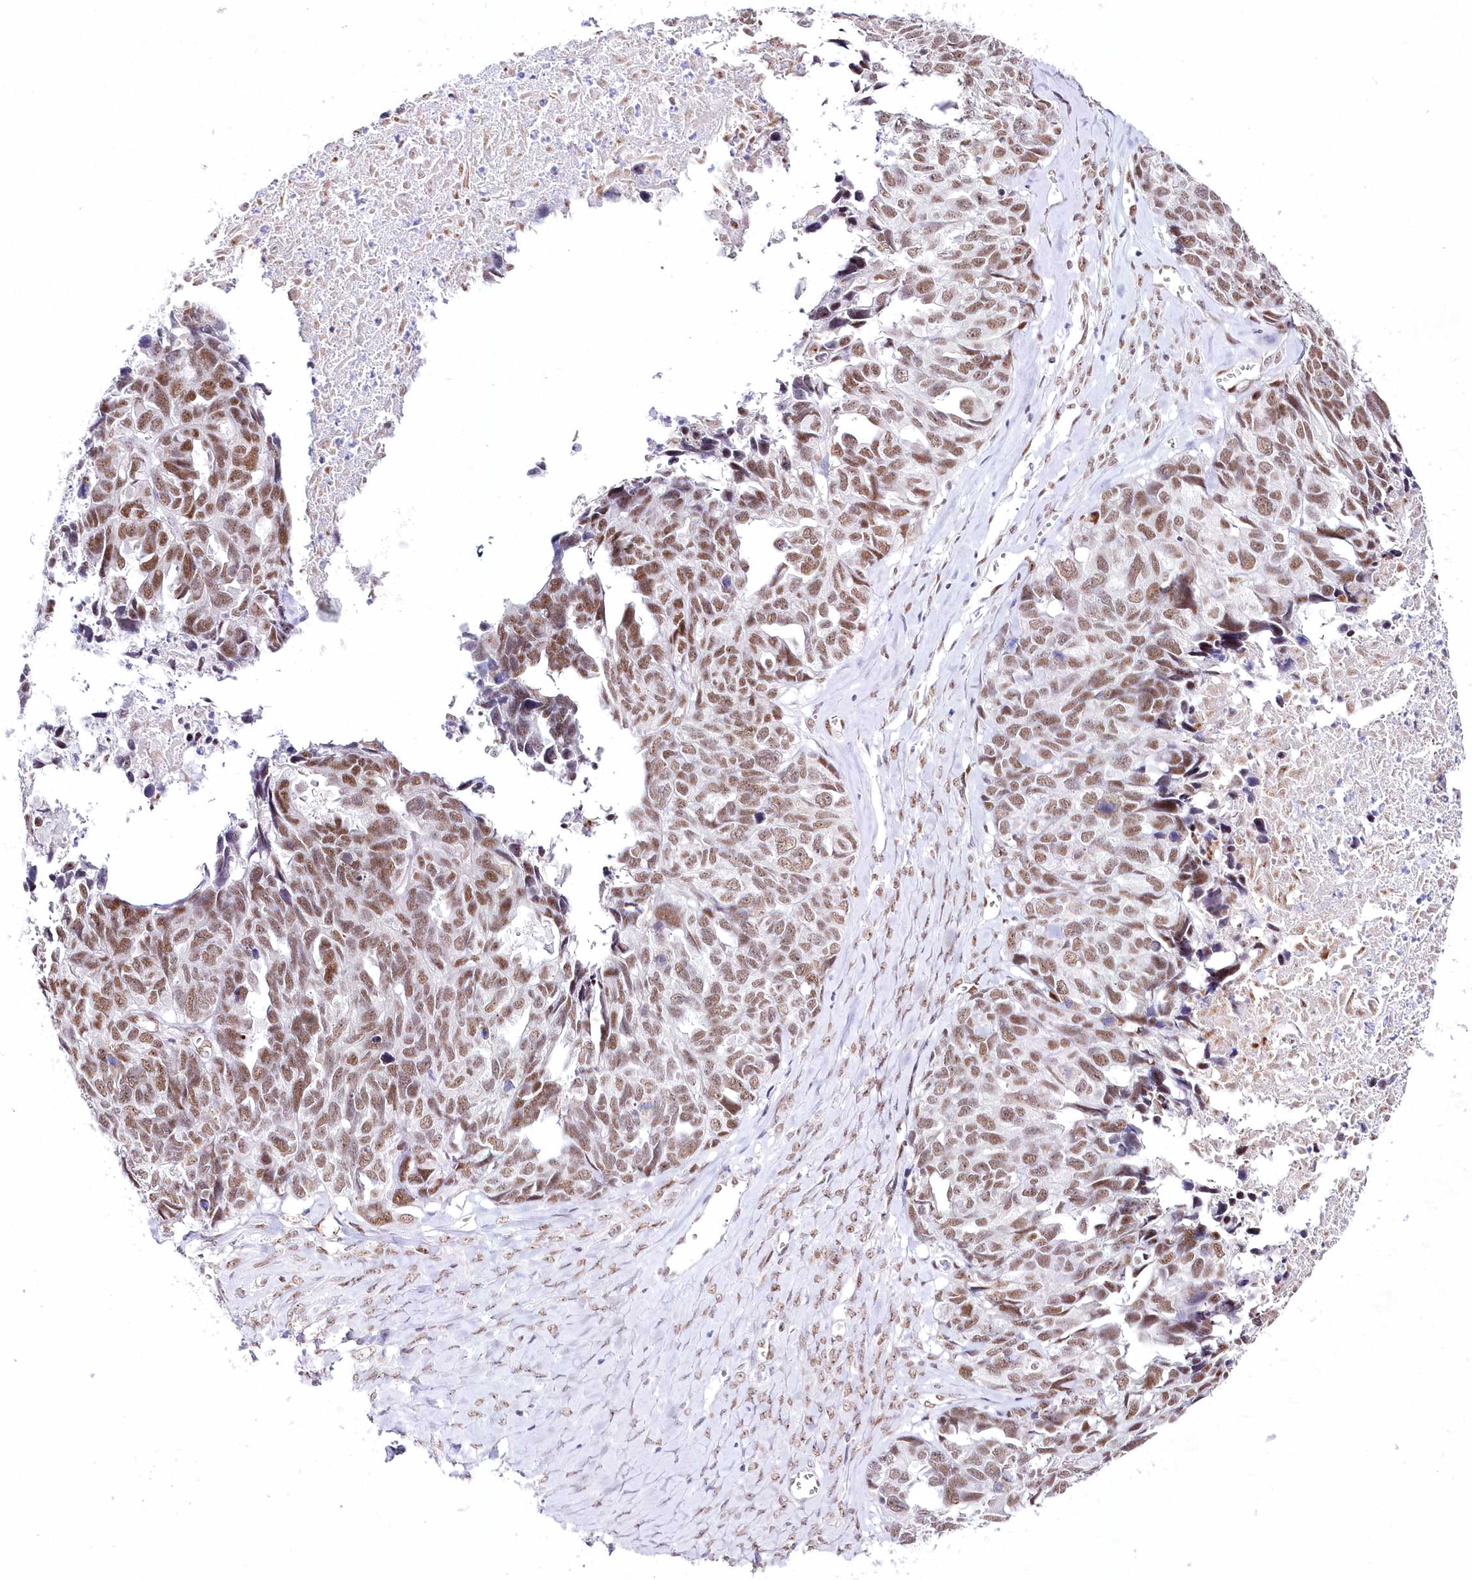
{"staining": {"intensity": "moderate", "quantity": ">75%", "location": "nuclear"}, "tissue": "ovarian cancer", "cell_type": "Tumor cells", "image_type": "cancer", "snomed": [{"axis": "morphology", "description": "Cystadenocarcinoma, serous, NOS"}, {"axis": "topography", "description": "Ovary"}], "caption": "Protein expression analysis of human ovarian serous cystadenocarcinoma reveals moderate nuclear expression in approximately >75% of tumor cells. Ihc stains the protein of interest in brown and the nuclei are stained blue.", "gene": "NSUN2", "patient": {"sex": "female", "age": 79}}